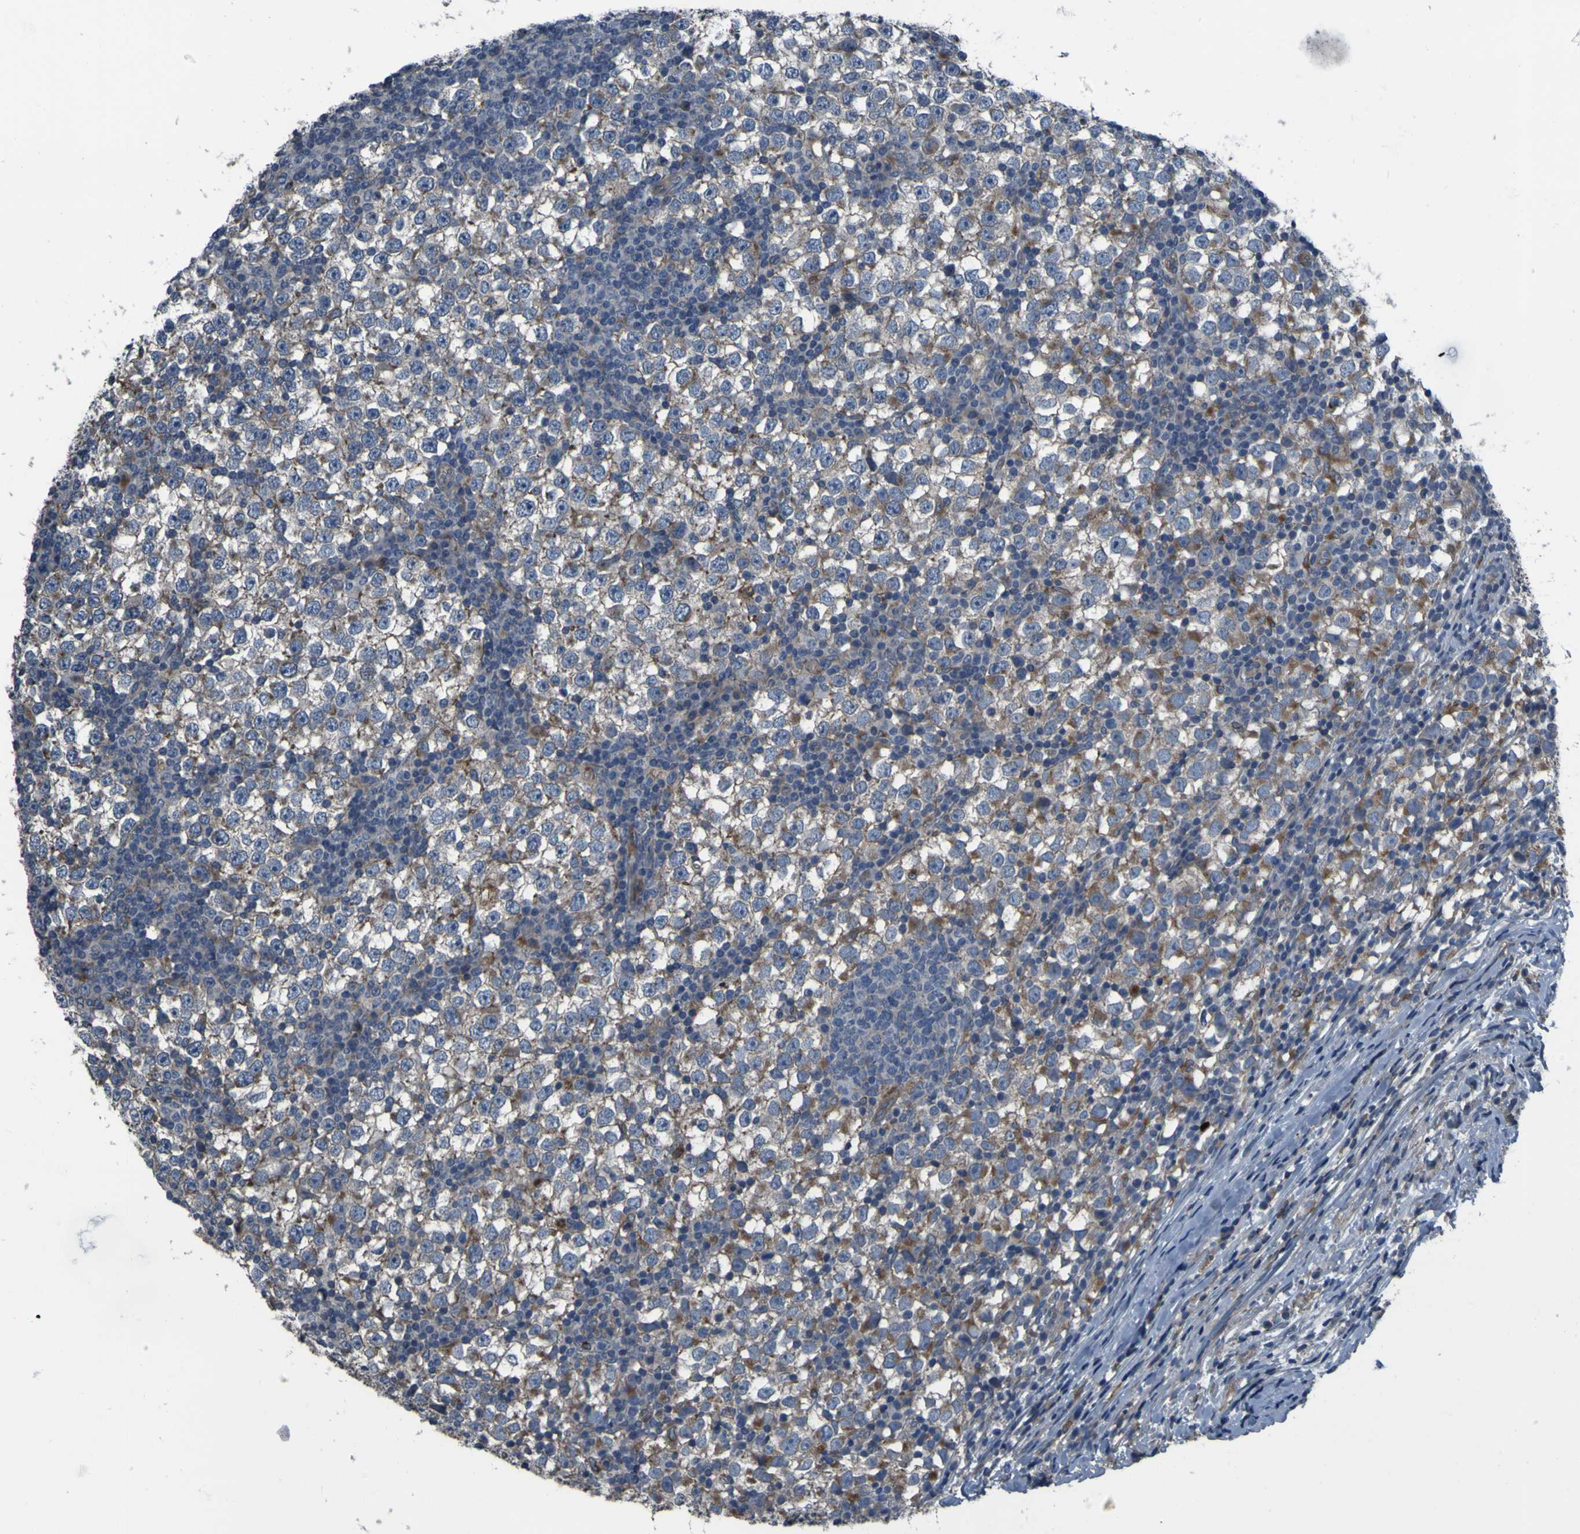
{"staining": {"intensity": "weak", "quantity": "<25%", "location": "cytoplasmic/membranous"}, "tissue": "testis cancer", "cell_type": "Tumor cells", "image_type": "cancer", "snomed": [{"axis": "morphology", "description": "Seminoma, NOS"}, {"axis": "topography", "description": "Testis"}], "caption": "DAB immunohistochemical staining of human testis seminoma demonstrates no significant expression in tumor cells. The staining is performed using DAB (3,3'-diaminobenzidine) brown chromogen with nuclei counter-stained in using hematoxylin.", "gene": "GRAMD1A", "patient": {"sex": "male", "age": 65}}